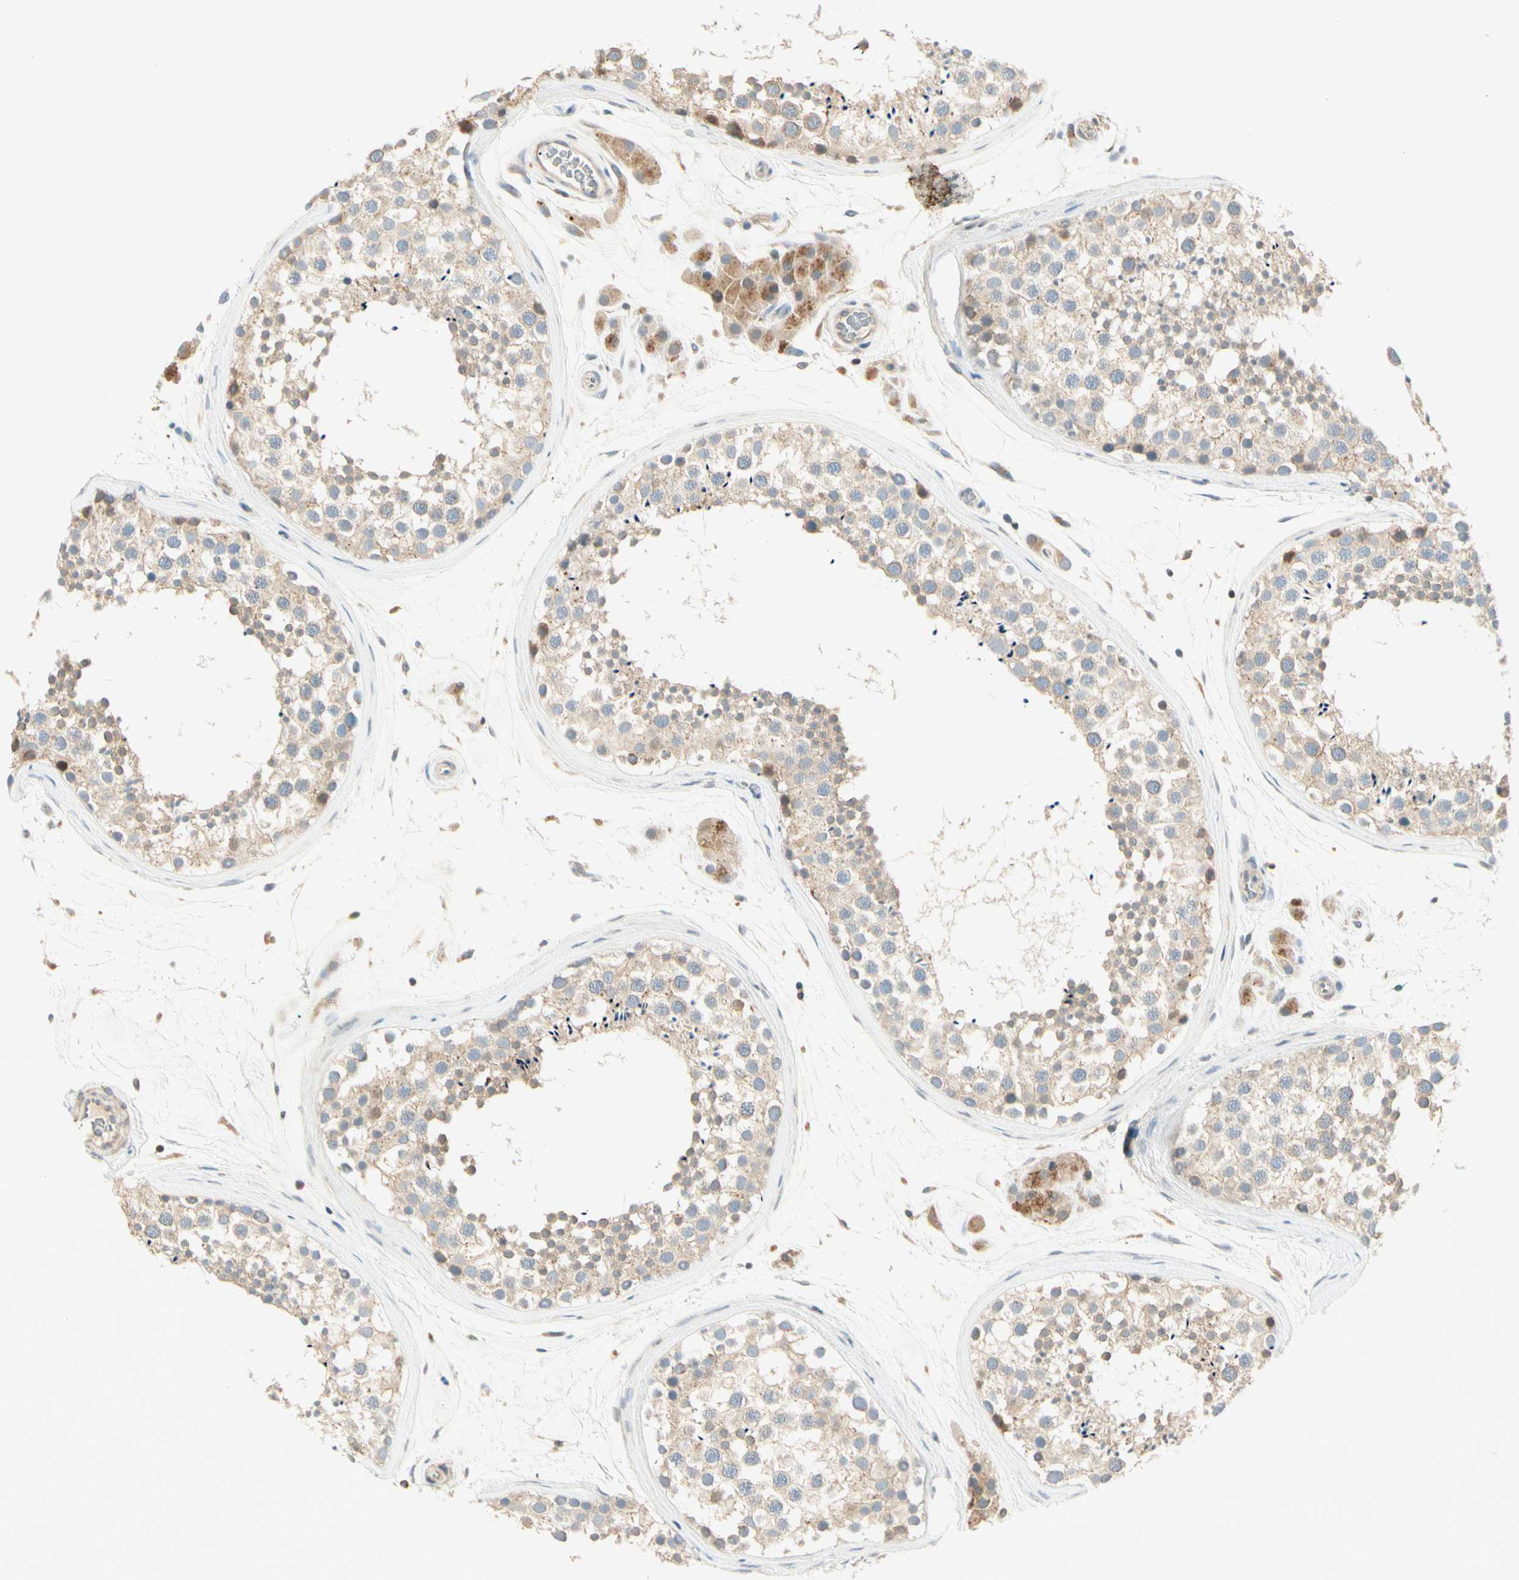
{"staining": {"intensity": "weak", "quantity": ">75%", "location": "cytoplasmic/membranous"}, "tissue": "testis", "cell_type": "Cells in seminiferous ducts", "image_type": "normal", "snomed": [{"axis": "morphology", "description": "Normal tissue, NOS"}, {"axis": "topography", "description": "Testis"}], "caption": "High-power microscopy captured an immunohistochemistry image of unremarkable testis, revealing weak cytoplasmic/membranous positivity in about >75% of cells in seminiferous ducts.", "gene": "CDH6", "patient": {"sex": "male", "age": 46}}